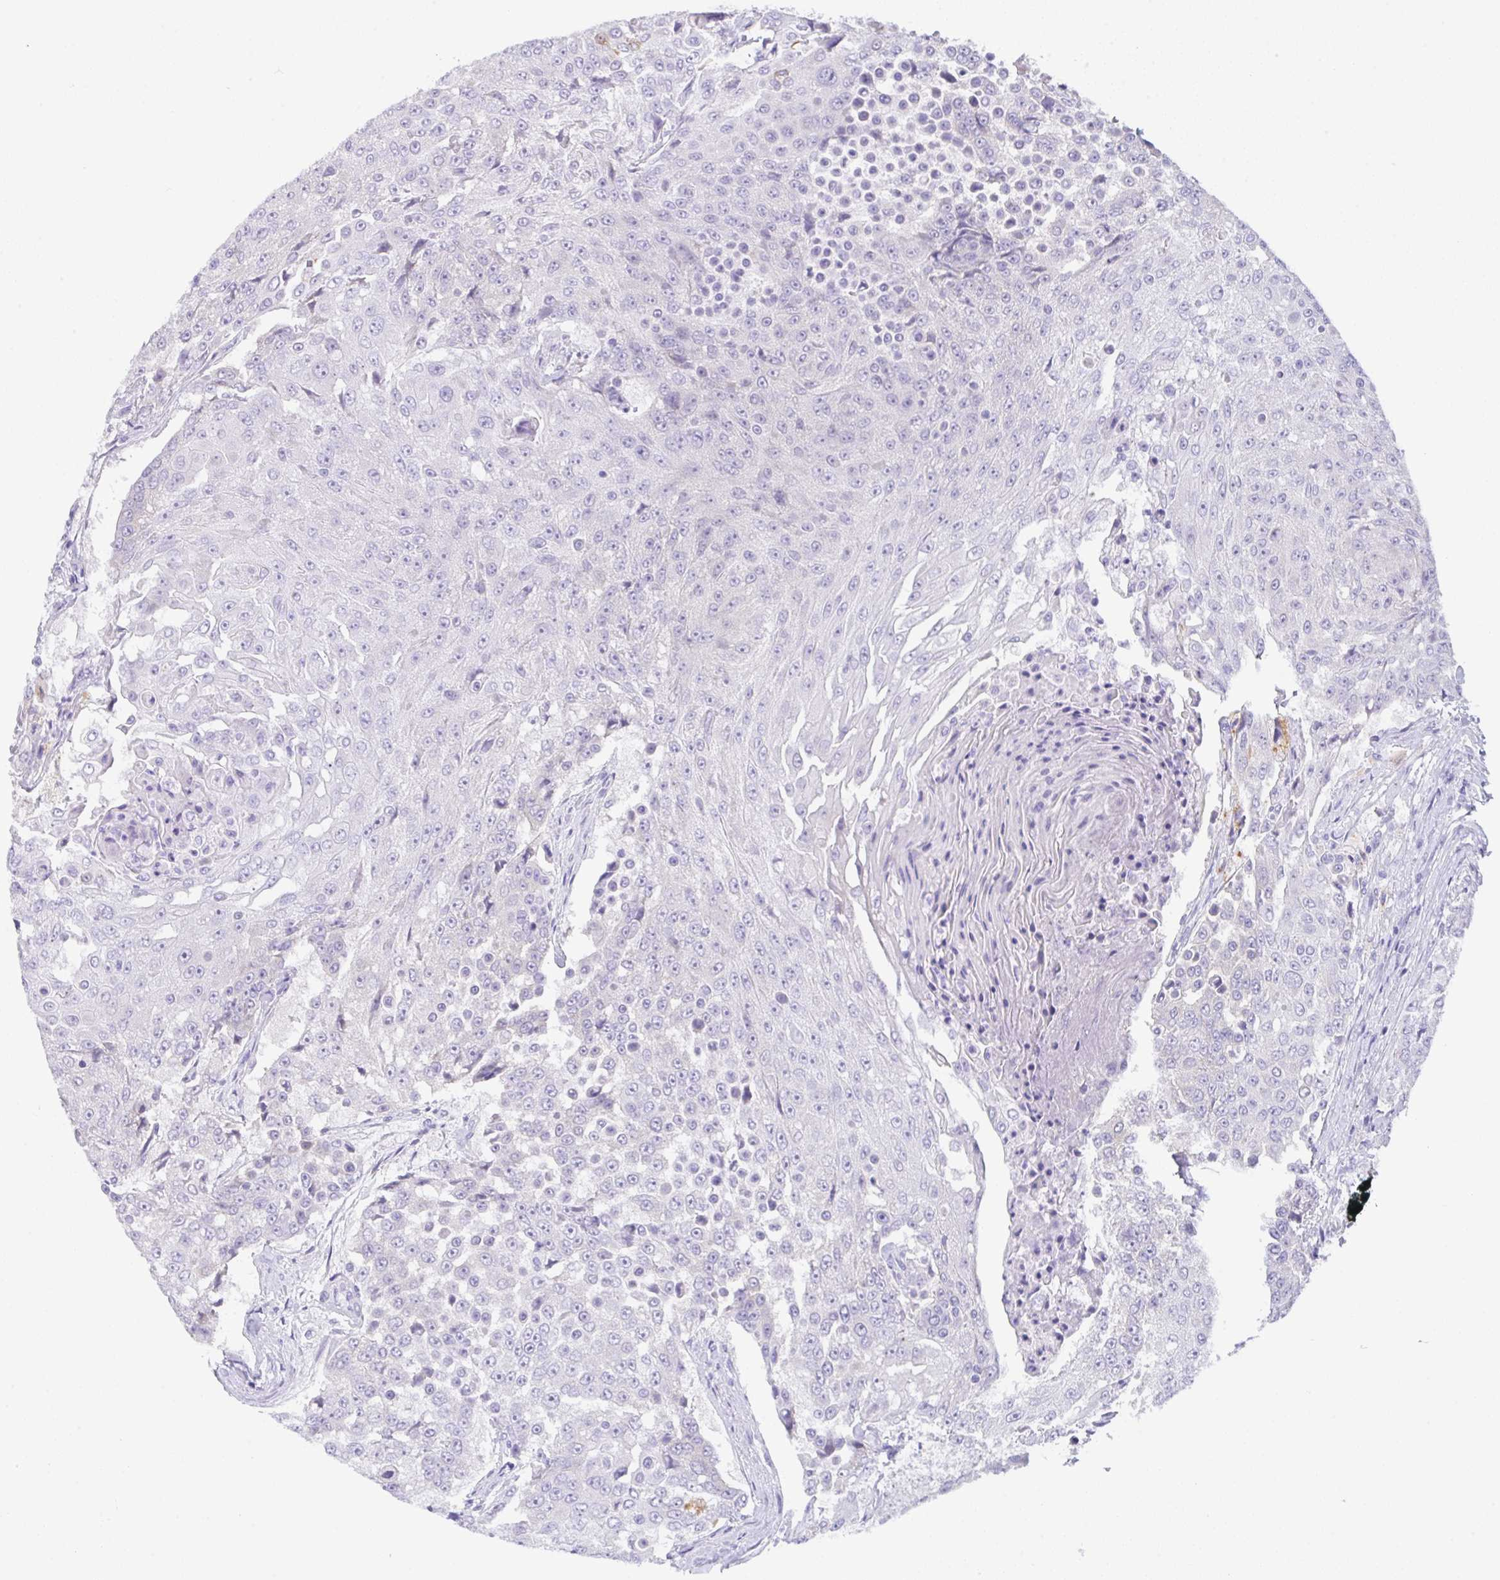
{"staining": {"intensity": "negative", "quantity": "none", "location": "none"}, "tissue": "urothelial cancer", "cell_type": "Tumor cells", "image_type": "cancer", "snomed": [{"axis": "morphology", "description": "Urothelial carcinoma, High grade"}, {"axis": "topography", "description": "Urinary bladder"}], "caption": "Photomicrograph shows no protein staining in tumor cells of urothelial carcinoma (high-grade) tissue.", "gene": "TRAF4", "patient": {"sex": "female", "age": 63}}